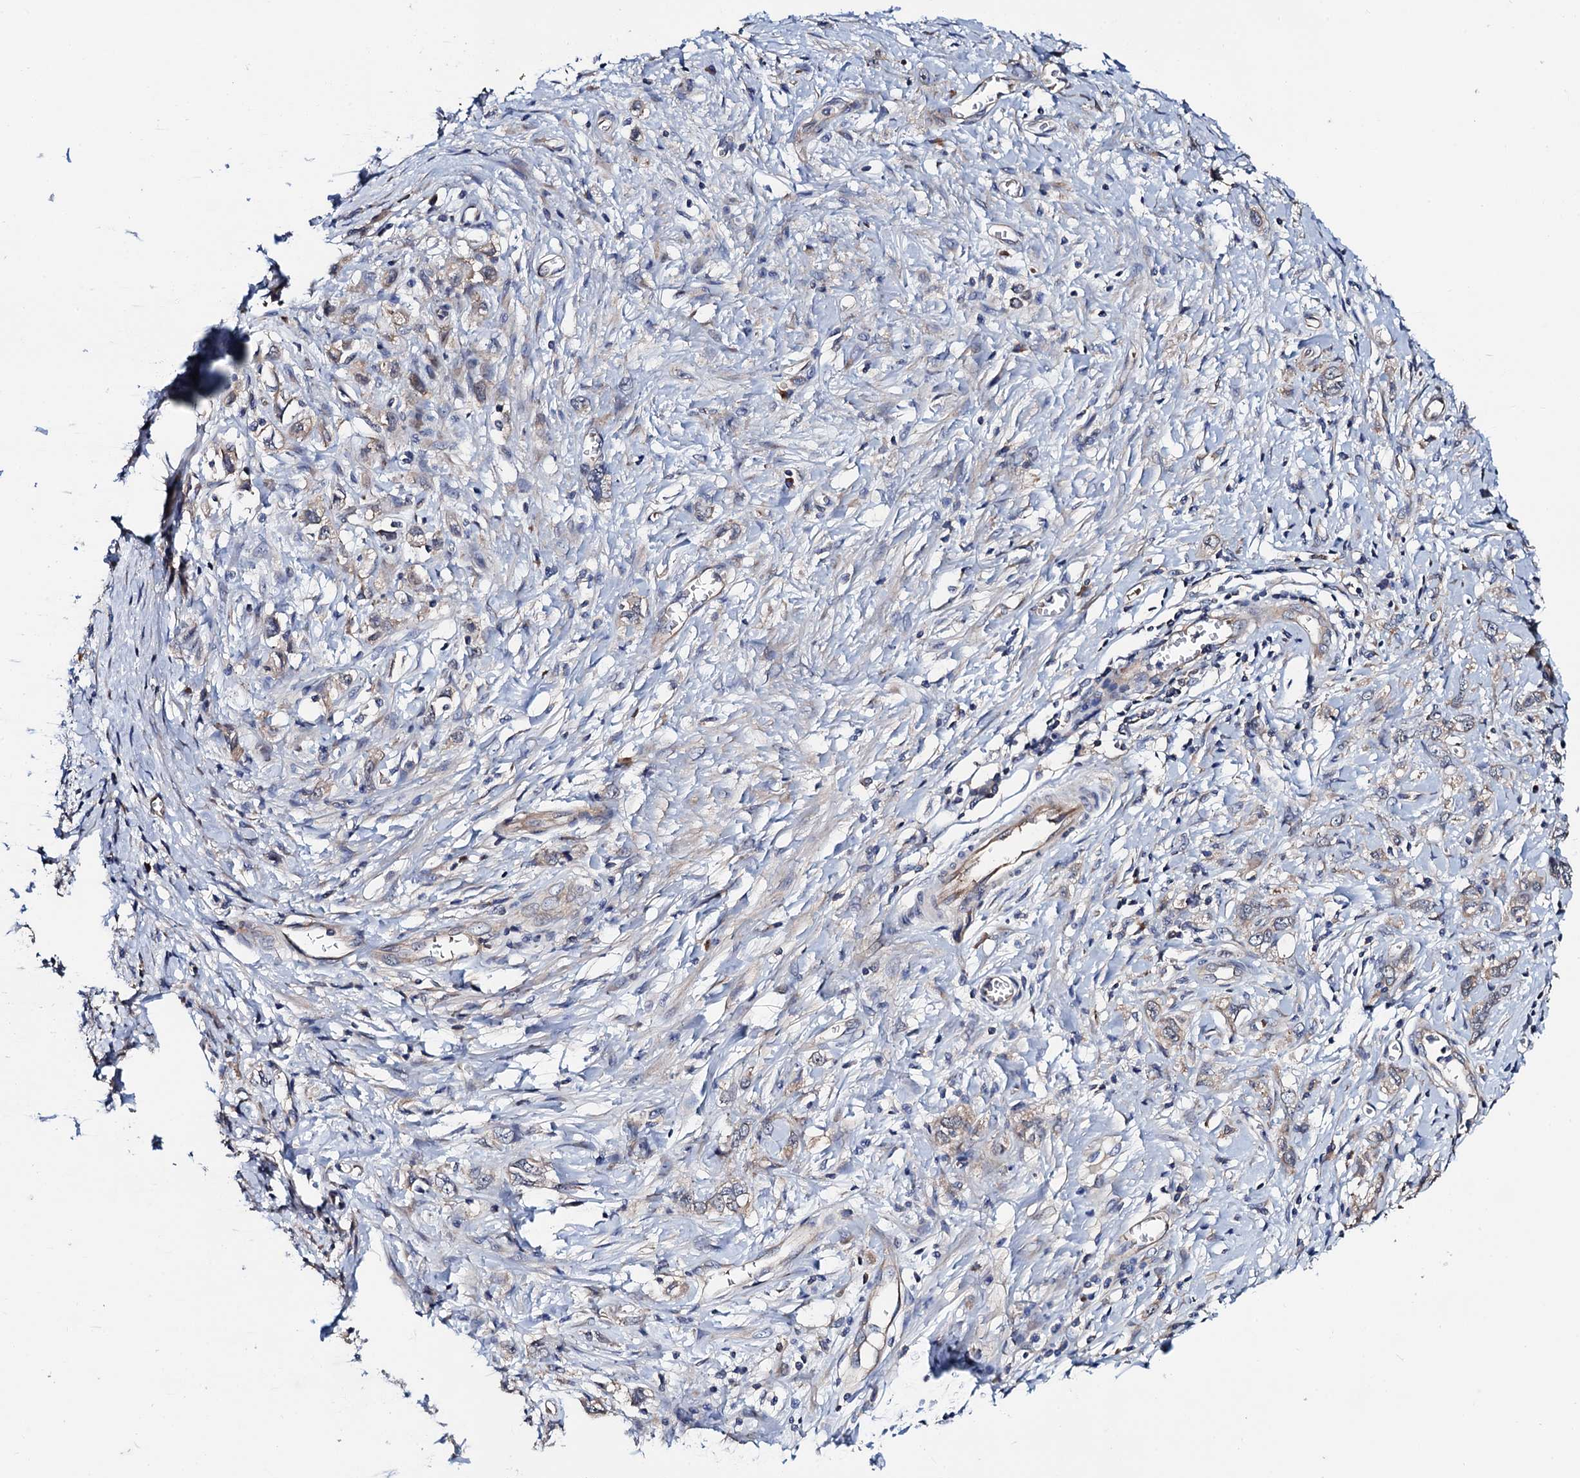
{"staining": {"intensity": "weak", "quantity": "<25%", "location": "cytoplasmic/membranous"}, "tissue": "stomach cancer", "cell_type": "Tumor cells", "image_type": "cancer", "snomed": [{"axis": "morphology", "description": "Adenocarcinoma, NOS"}, {"axis": "topography", "description": "Stomach"}], "caption": "Immunohistochemical staining of stomach cancer reveals no significant expression in tumor cells.", "gene": "TRMT112", "patient": {"sex": "female", "age": 76}}